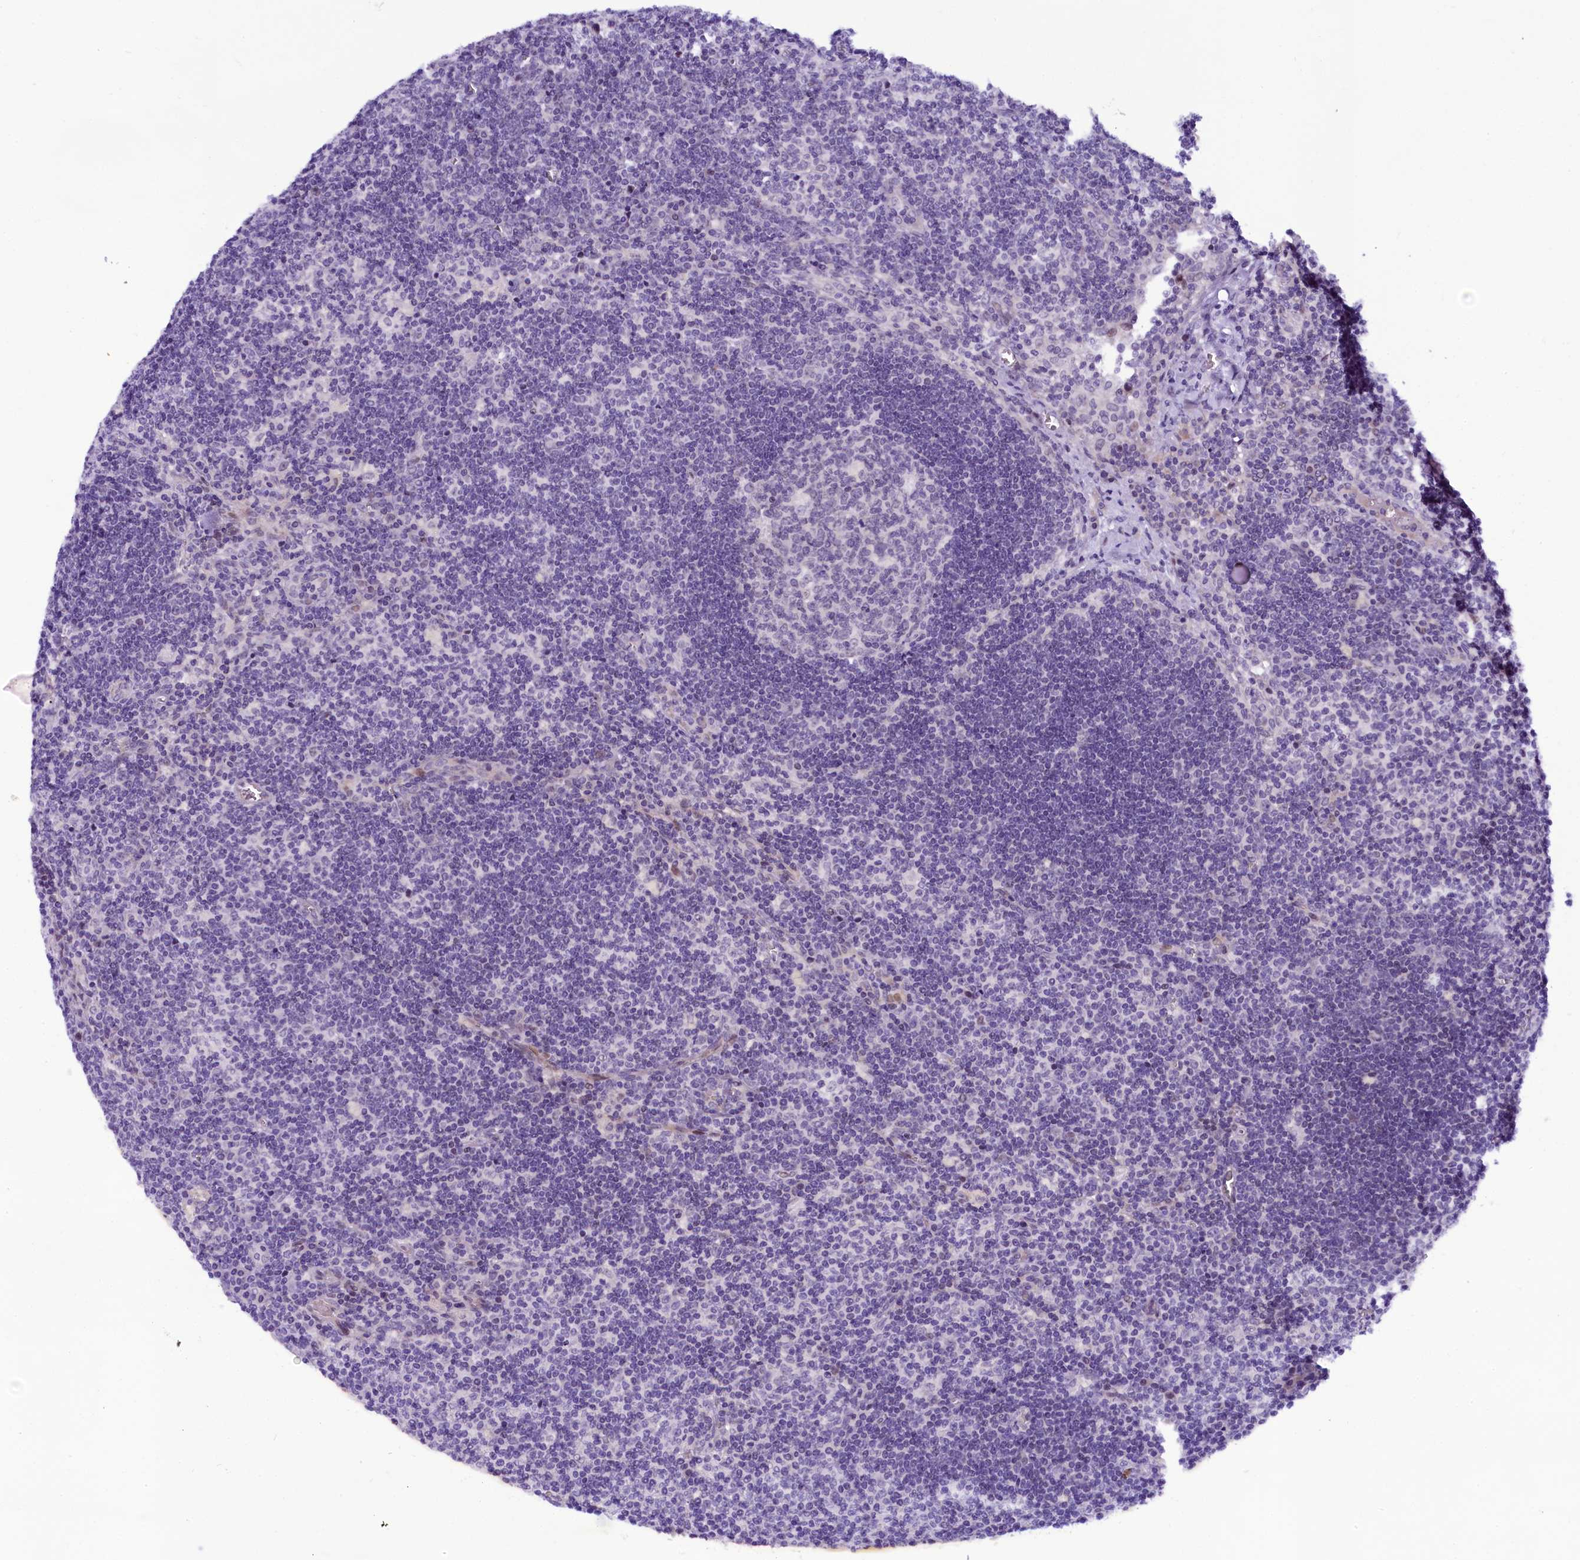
{"staining": {"intensity": "negative", "quantity": "none", "location": "none"}, "tissue": "lymph node", "cell_type": "Germinal center cells", "image_type": "normal", "snomed": [{"axis": "morphology", "description": "Normal tissue, NOS"}, {"axis": "topography", "description": "Lymph node"}], "caption": "DAB immunohistochemical staining of benign human lymph node reveals no significant positivity in germinal center cells.", "gene": "CCDC106", "patient": {"sex": "male", "age": 58}}